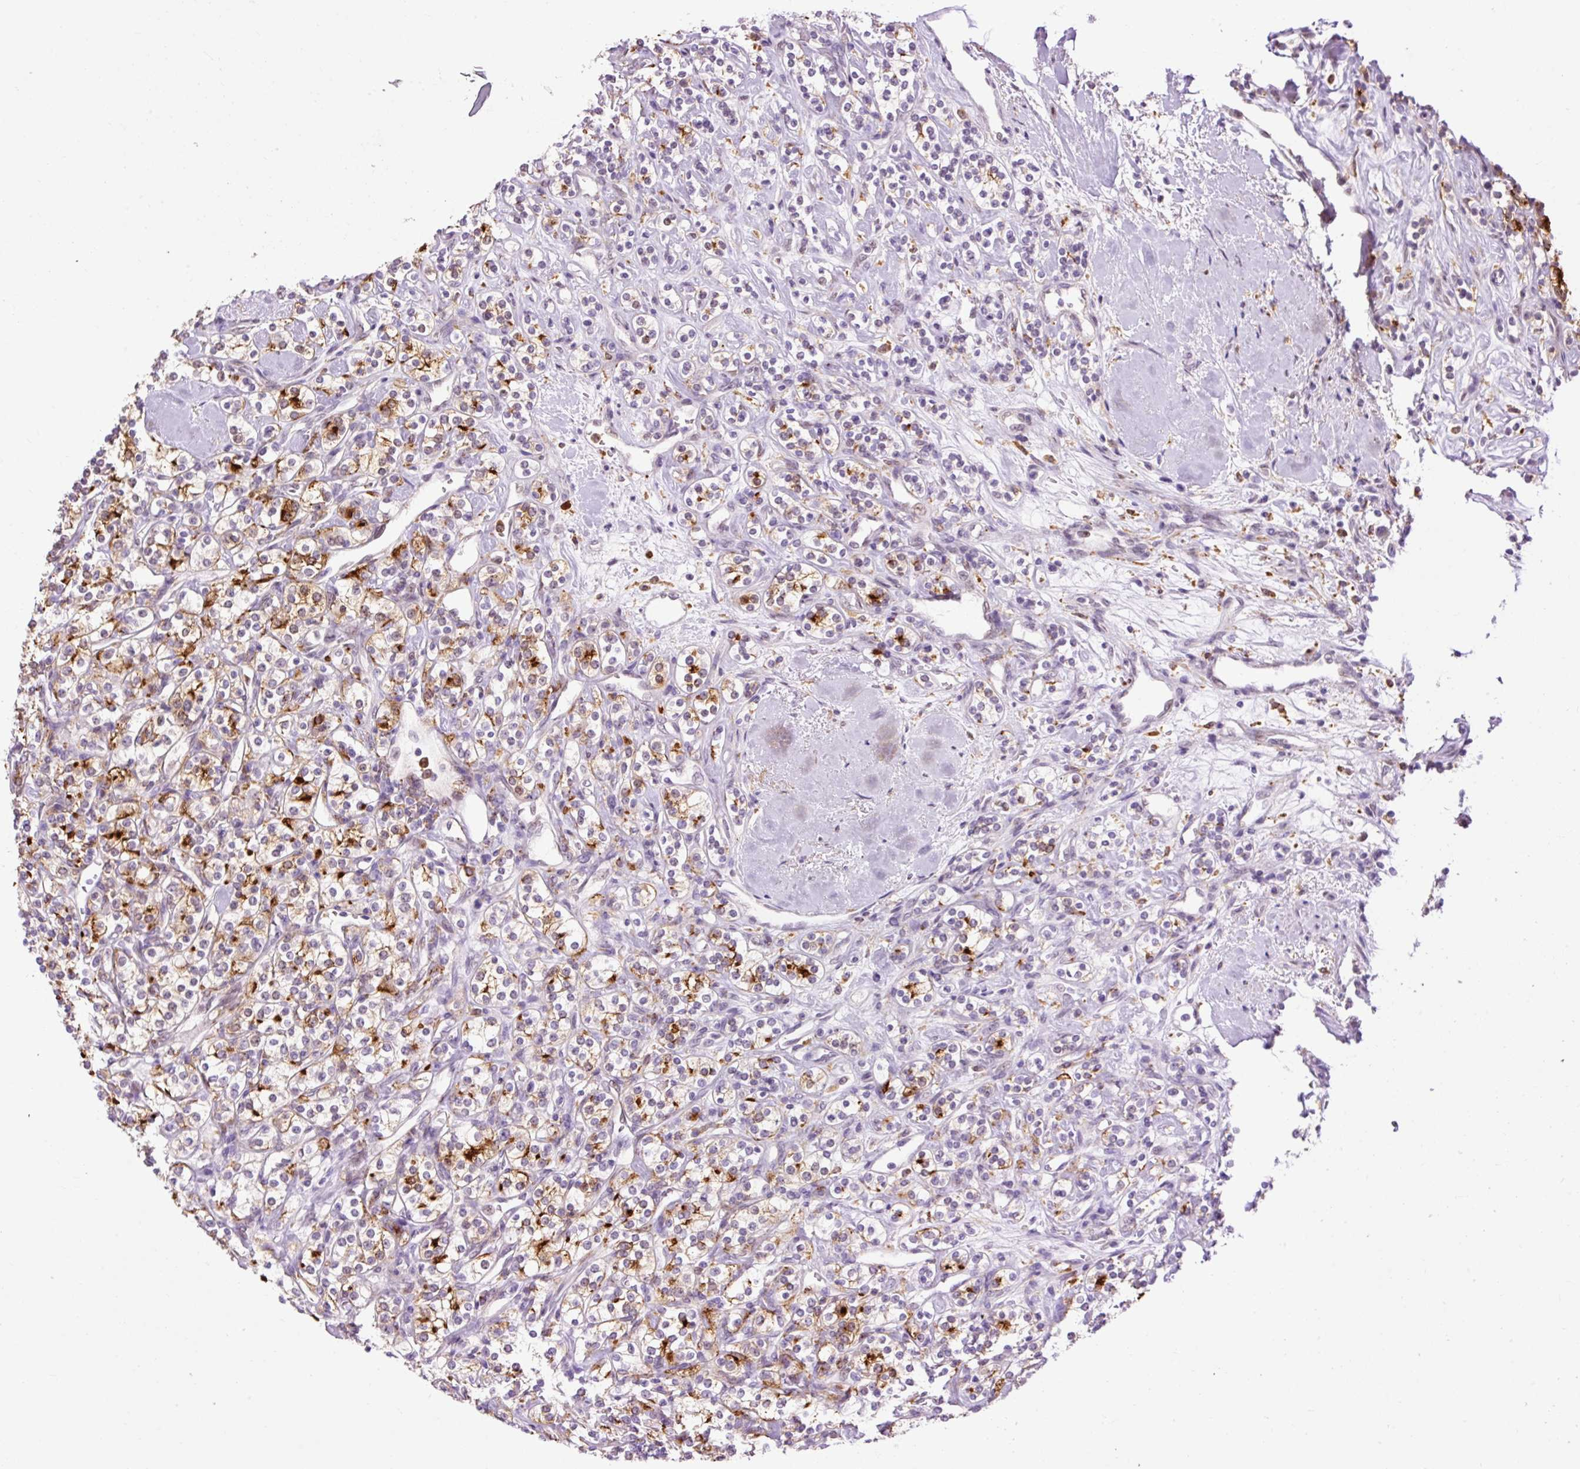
{"staining": {"intensity": "moderate", "quantity": "25%-75%", "location": "cytoplasmic/membranous"}, "tissue": "renal cancer", "cell_type": "Tumor cells", "image_type": "cancer", "snomed": [{"axis": "morphology", "description": "Adenocarcinoma, NOS"}, {"axis": "topography", "description": "Kidney"}], "caption": "Renal adenocarcinoma stained with a brown dye displays moderate cytoplasmic/membranous positive expression in about 25%-75% of tumor cells.", "gene": "LY86", "patient": {"sex": "male", "age": 77}}